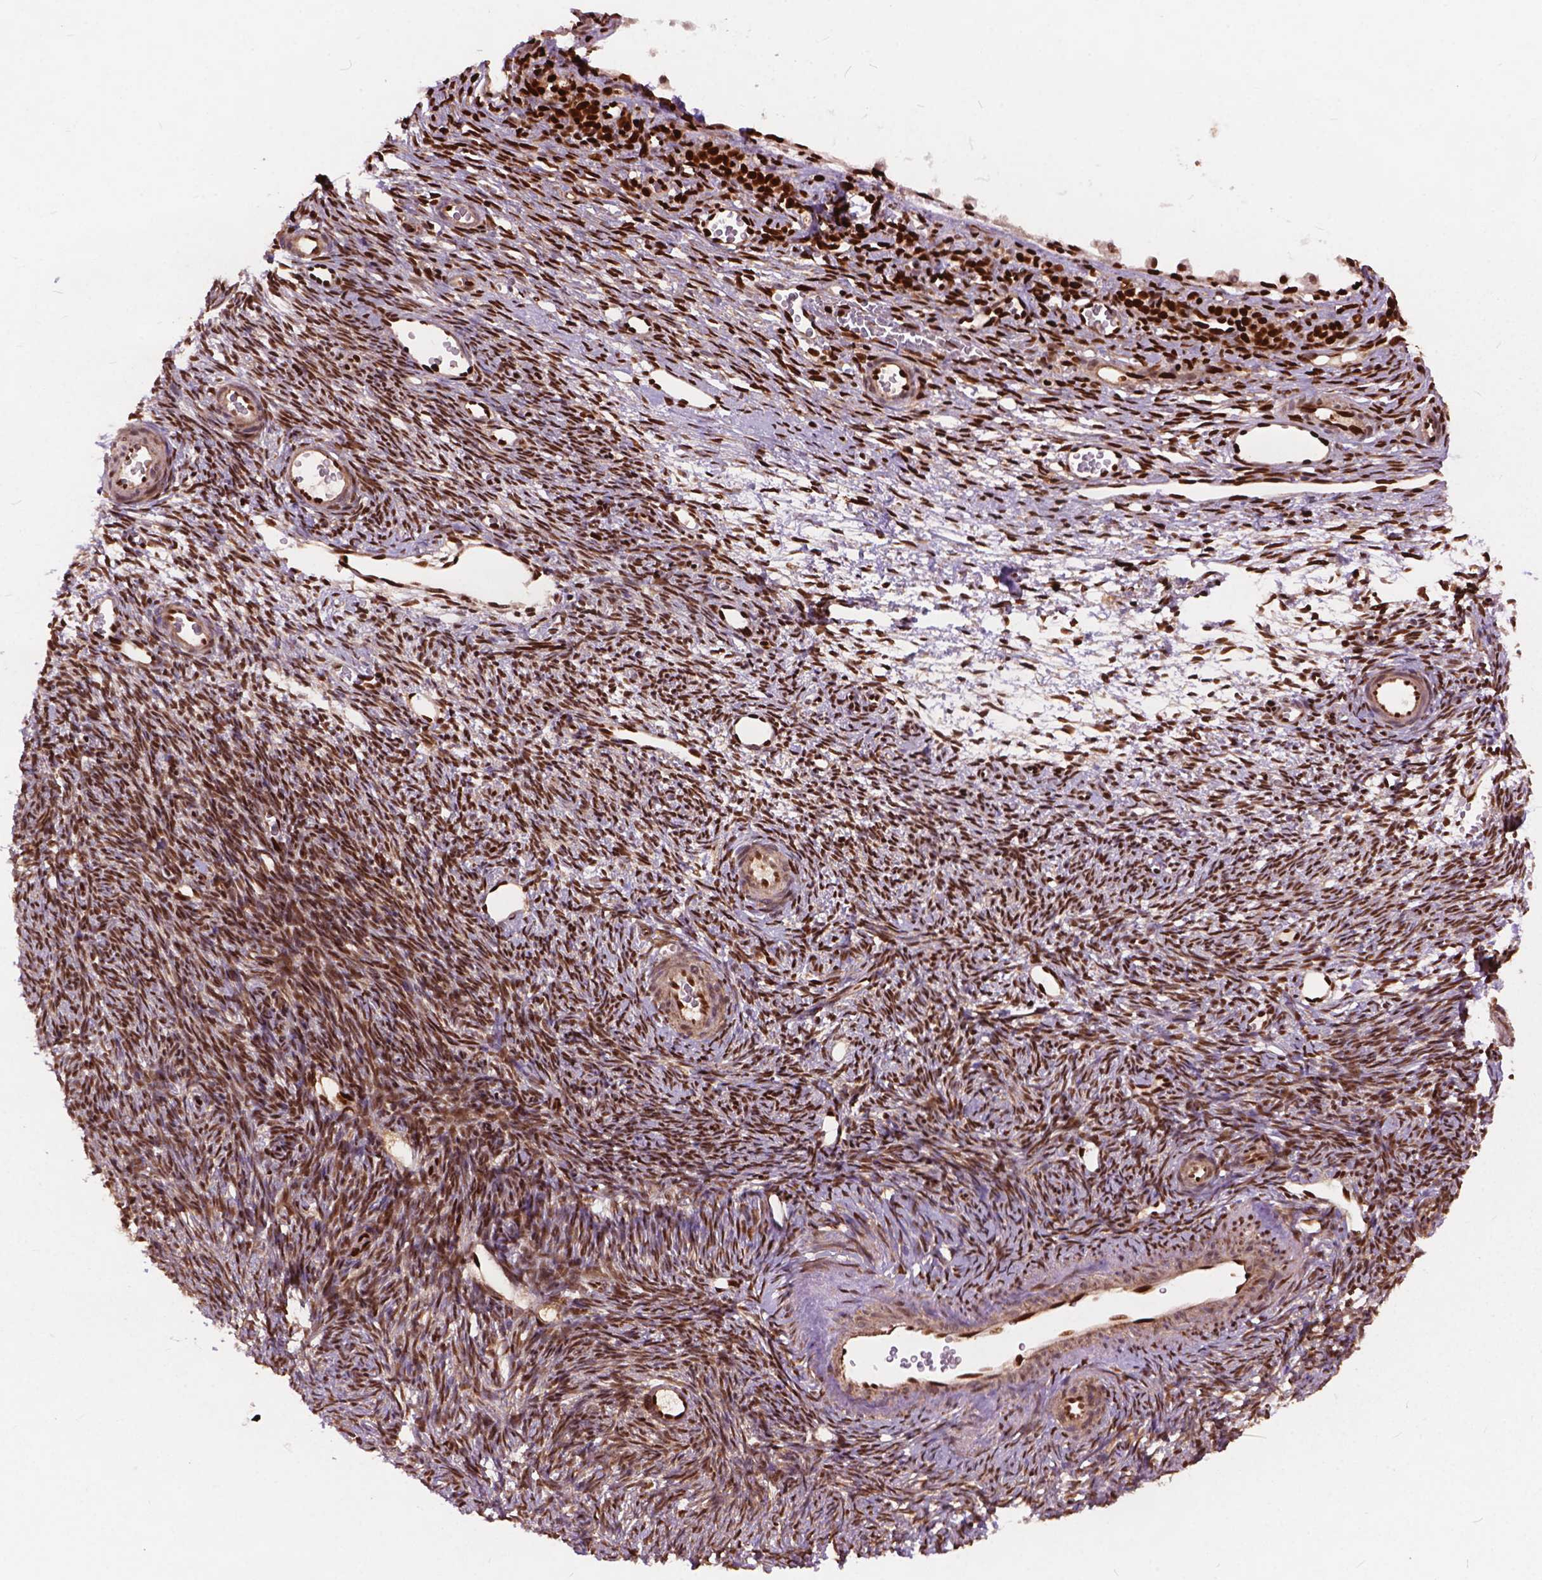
{"staining": {"intensity": "strong", "quantity": ">75%", "location": "nuclear"}, "tissue": "ovary", "cell_type": "Follicle cells", "image_type": "normal", "snomed": [{"axis": "morphology", "description": "Normal tissue, NOS"}, {"axis": "topography", "description": "Ovary"}], "caption": "Protein analysis of unremarkable ovary demonstrates strong nuclear staining in approximately >75% of follicle cells.", "gene": "ANP32A", "patient": {"sex": "female", "age": 34}}